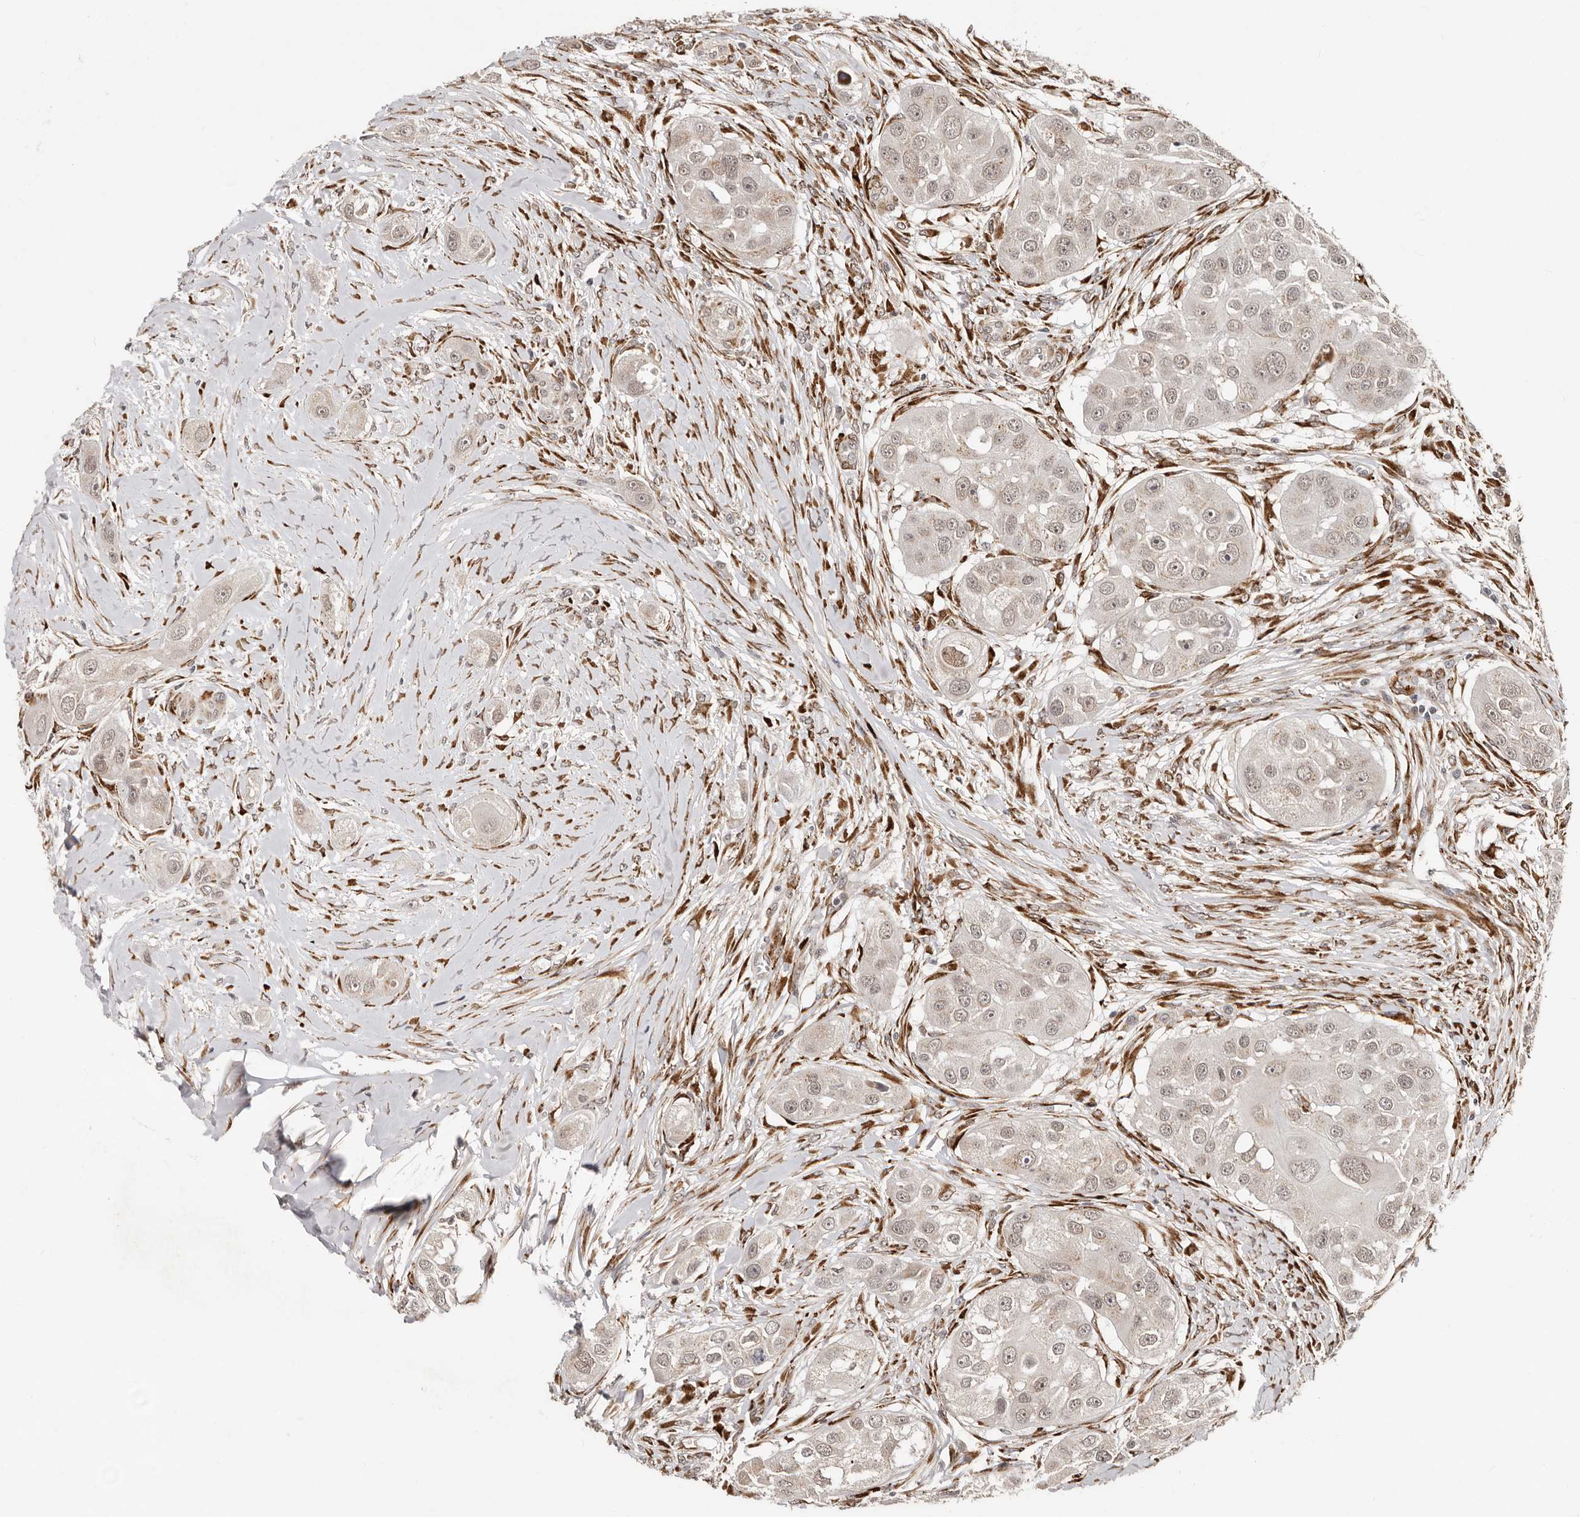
{"staining": {"intensity": "weak", "quantity": ">75%", "location": "nuclear"}, "tissue": "head and neck cancer", "cell_type": "Tumor cells", "image_type": "cancer", "snomed": [{"axis": "morphology", "description": "Normal tissue, NOS"}, {"axis": "morphology", "description": "Squamous cell carcinoma, NOS"}, {"axis": "topography", "description": "Skeletal muscle"}, {"axis": "topography", "description": "Head-Neck"}], "caption": "The micrograph demonstrates immunohistochemical staining of squamous cell carcinoma (head and neck). There is weak nuclear expression is present in approximately >75% of tumor cells. The protein of interest is stained brown, and the nuclei are stained in blue (DAB (3,3'-diaminobenzidine) IHC with brightfield microscopy, high magnification).", "gene": "SRCAP", "patient": {"sex": "male", "age": 51}}